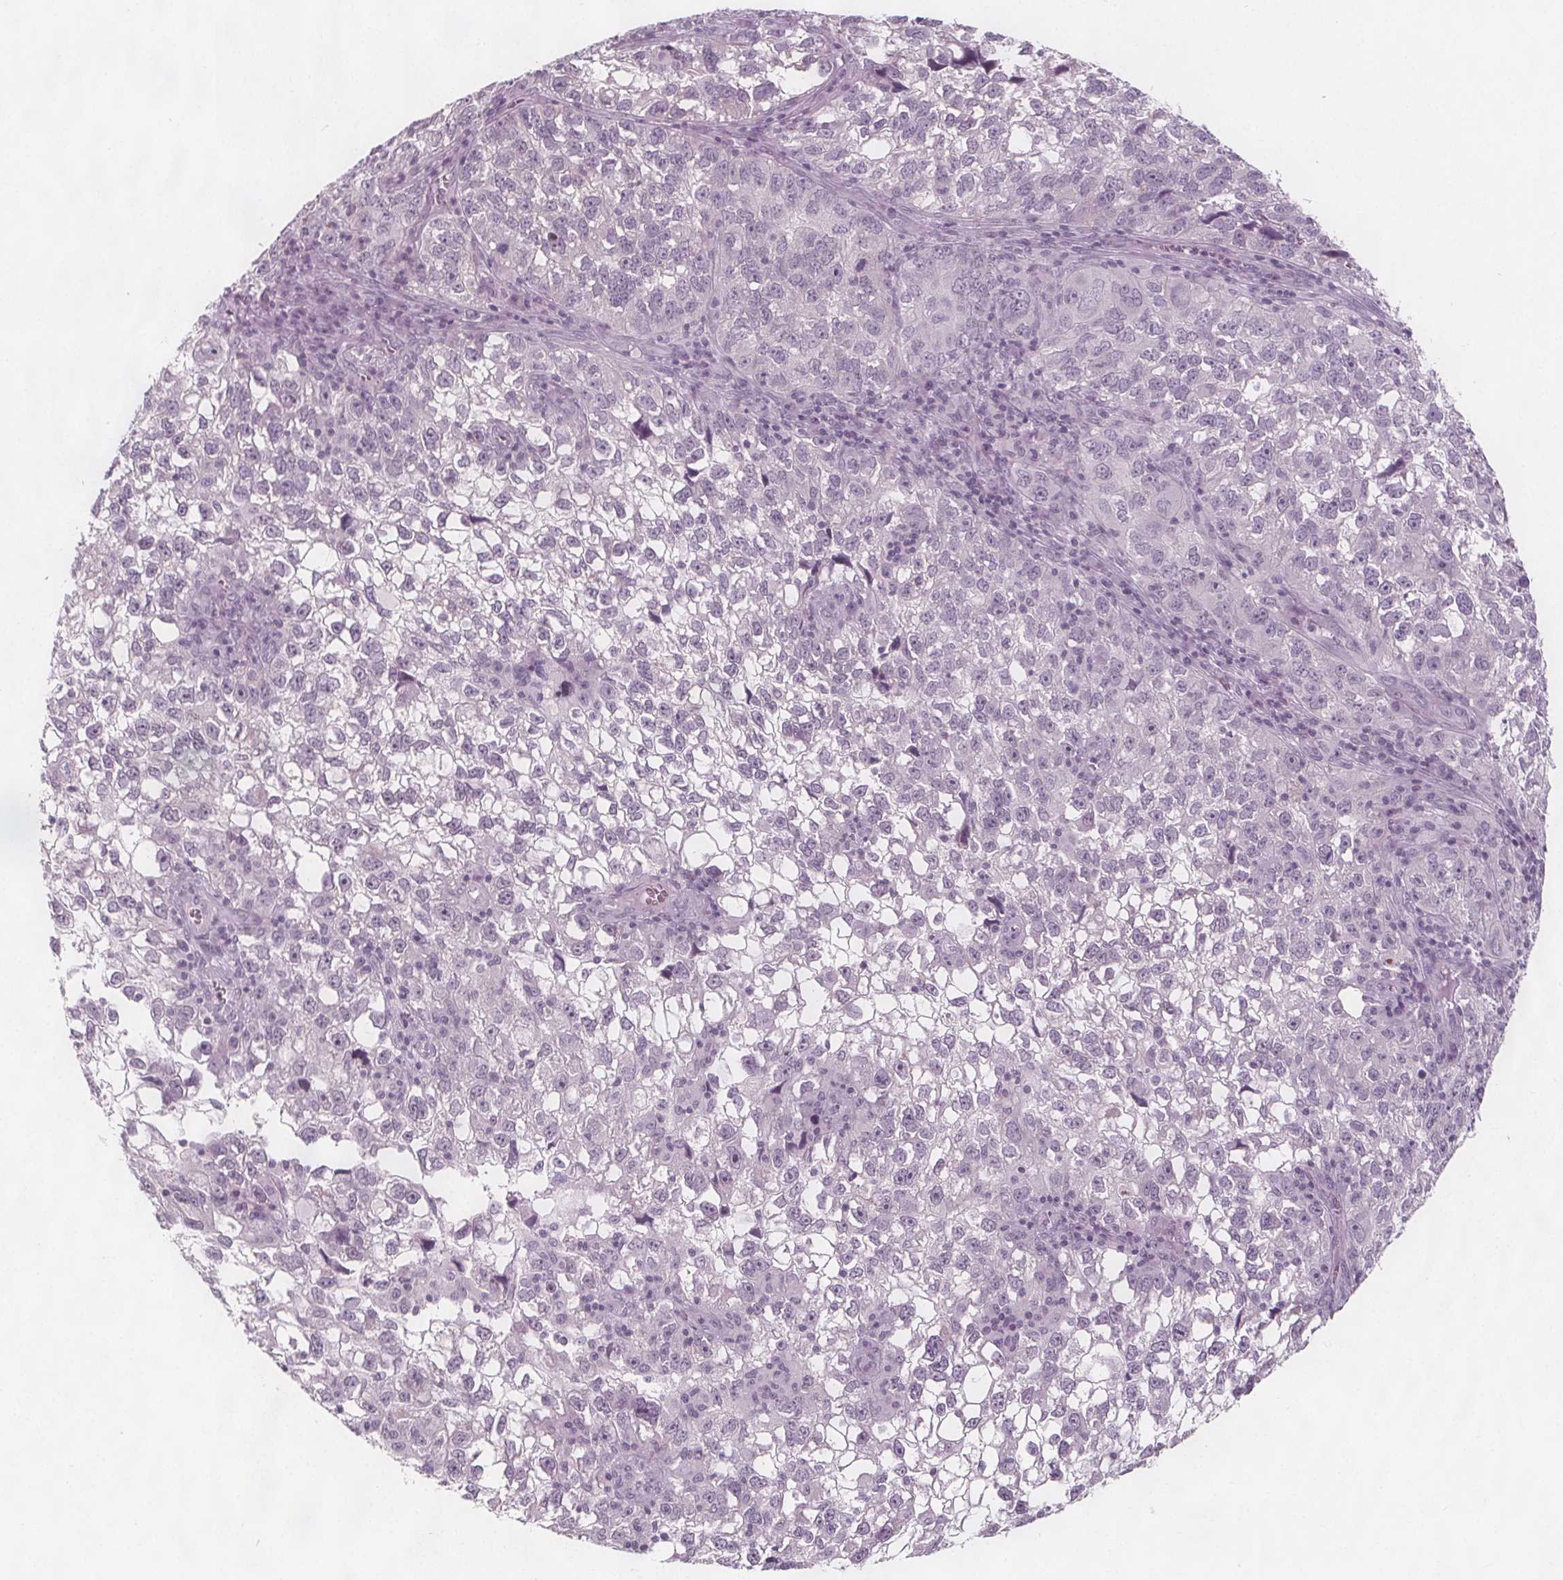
{"staining": {"intensity": "negative", "quantity": "none", "location": "none"}, "tissue": "cervical cancer", "cell_type": "Tumor cells", "image_type": "cancer", "snomed": [{"axis": "morphology", "description": "Squamous cell carcinoma, NOS"}, {"axis": "topography", "description": "Cervix"}], "caption": "Tumor cells are negative for brown protein staining in cervical cancer (squamous cell carcinoma). The staining was performed using DAB (3,3'-diaminobenzidine) to visualize the protein expression in brown, while the nuclei were stained in blue with hematoxylin (Magnification: 20x).", "gene": "C1orf167", "patient": {"sex": "female", "age": 55}}